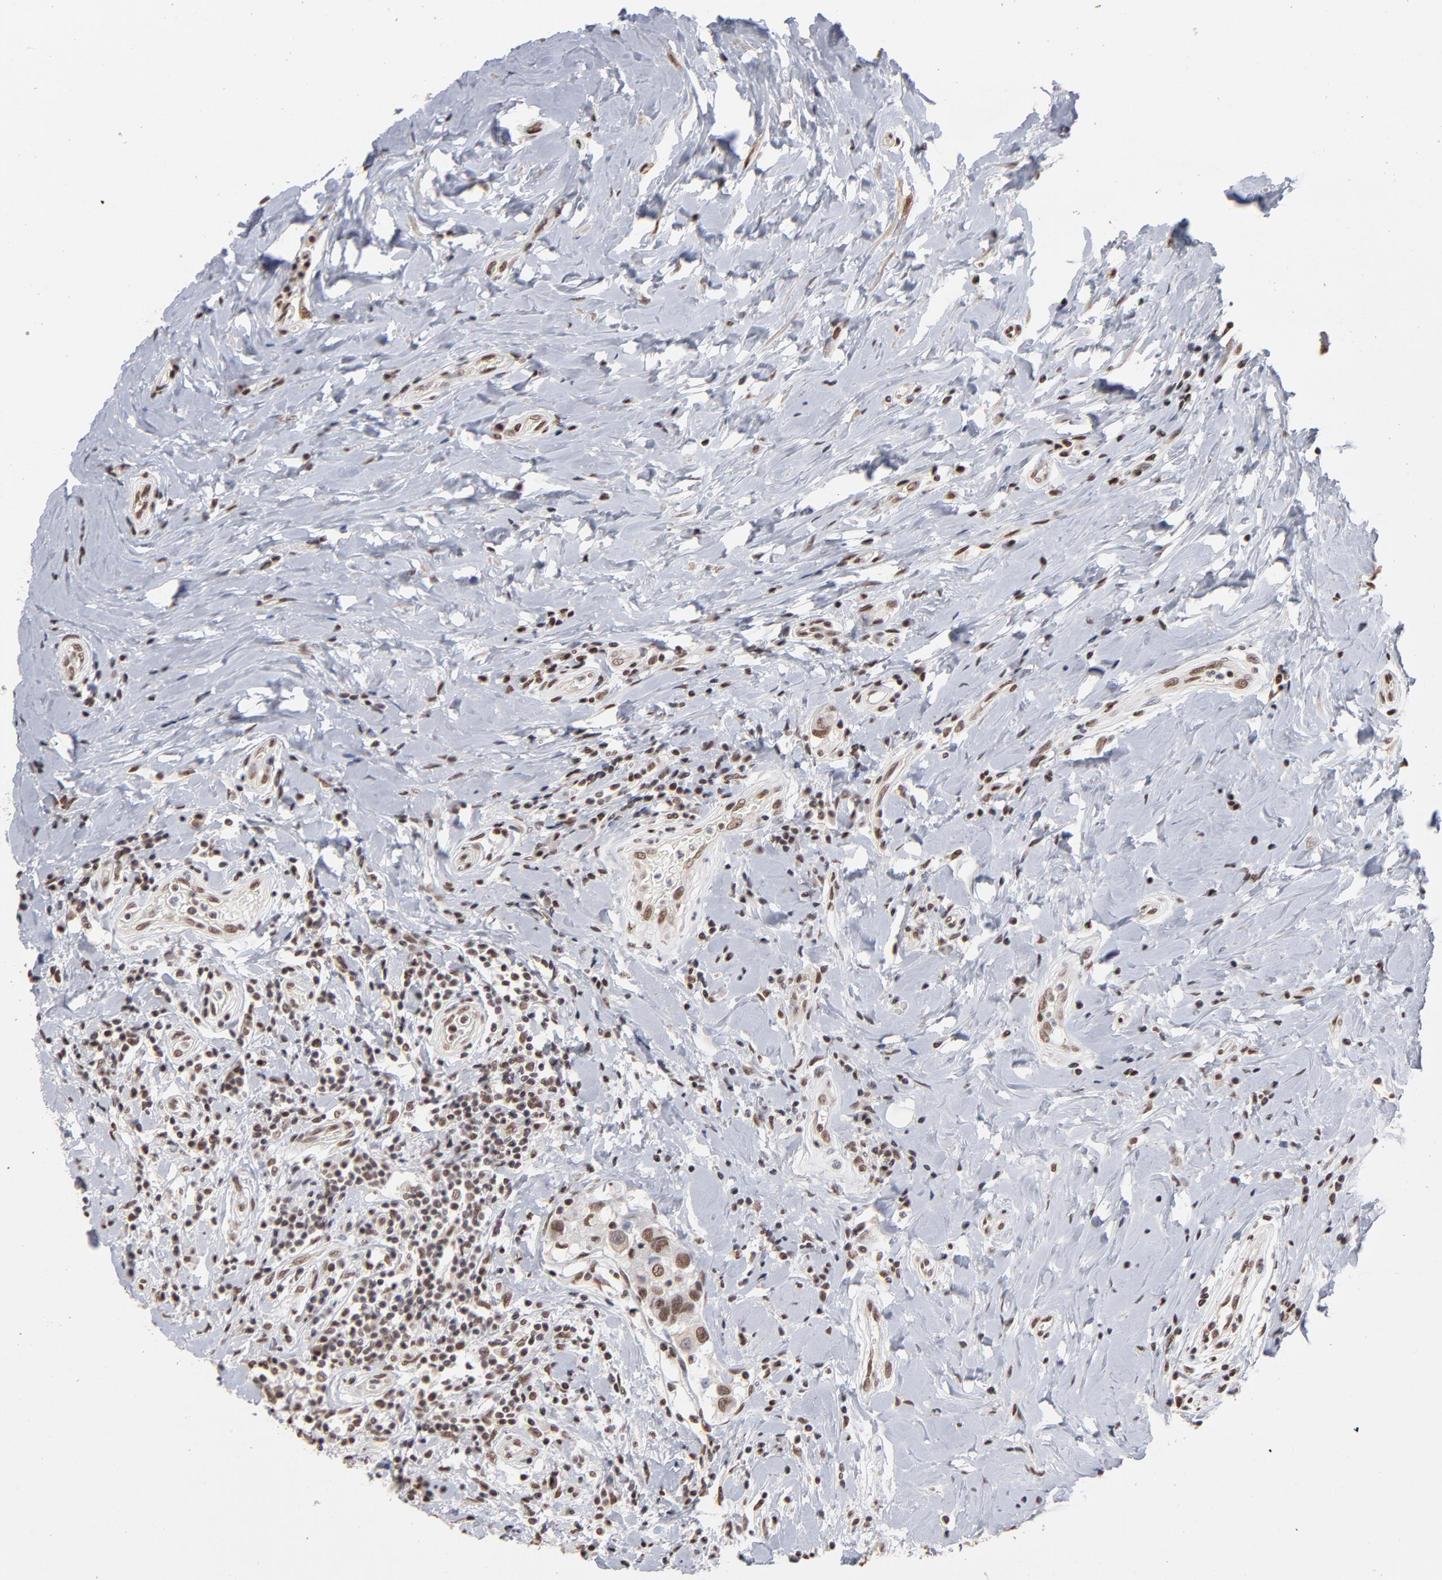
{"staining": {"intensity": "moderate", "quantity": ">75%", "location": "cytoplasmic/membranous,nuclear"}, "tissue": "breast cancer", "cell_type": "Tumor cells", "image_type": "cancer", "snomed": [{"axis": "morphology", "description": "Duct carcinoma"}, {"axis": "topography", "description": "Breast"}], "caption": "Immunohistochemical staining of breast cancer reveals medium levels of moderate cytoplasmic/membranous and nuclear protein expression in about >75% of tumor cells. (IHC, brightfield microscopy, high magnification).", "gene": "ZNF3", "patient": {"sex": "female", "age": 27}}